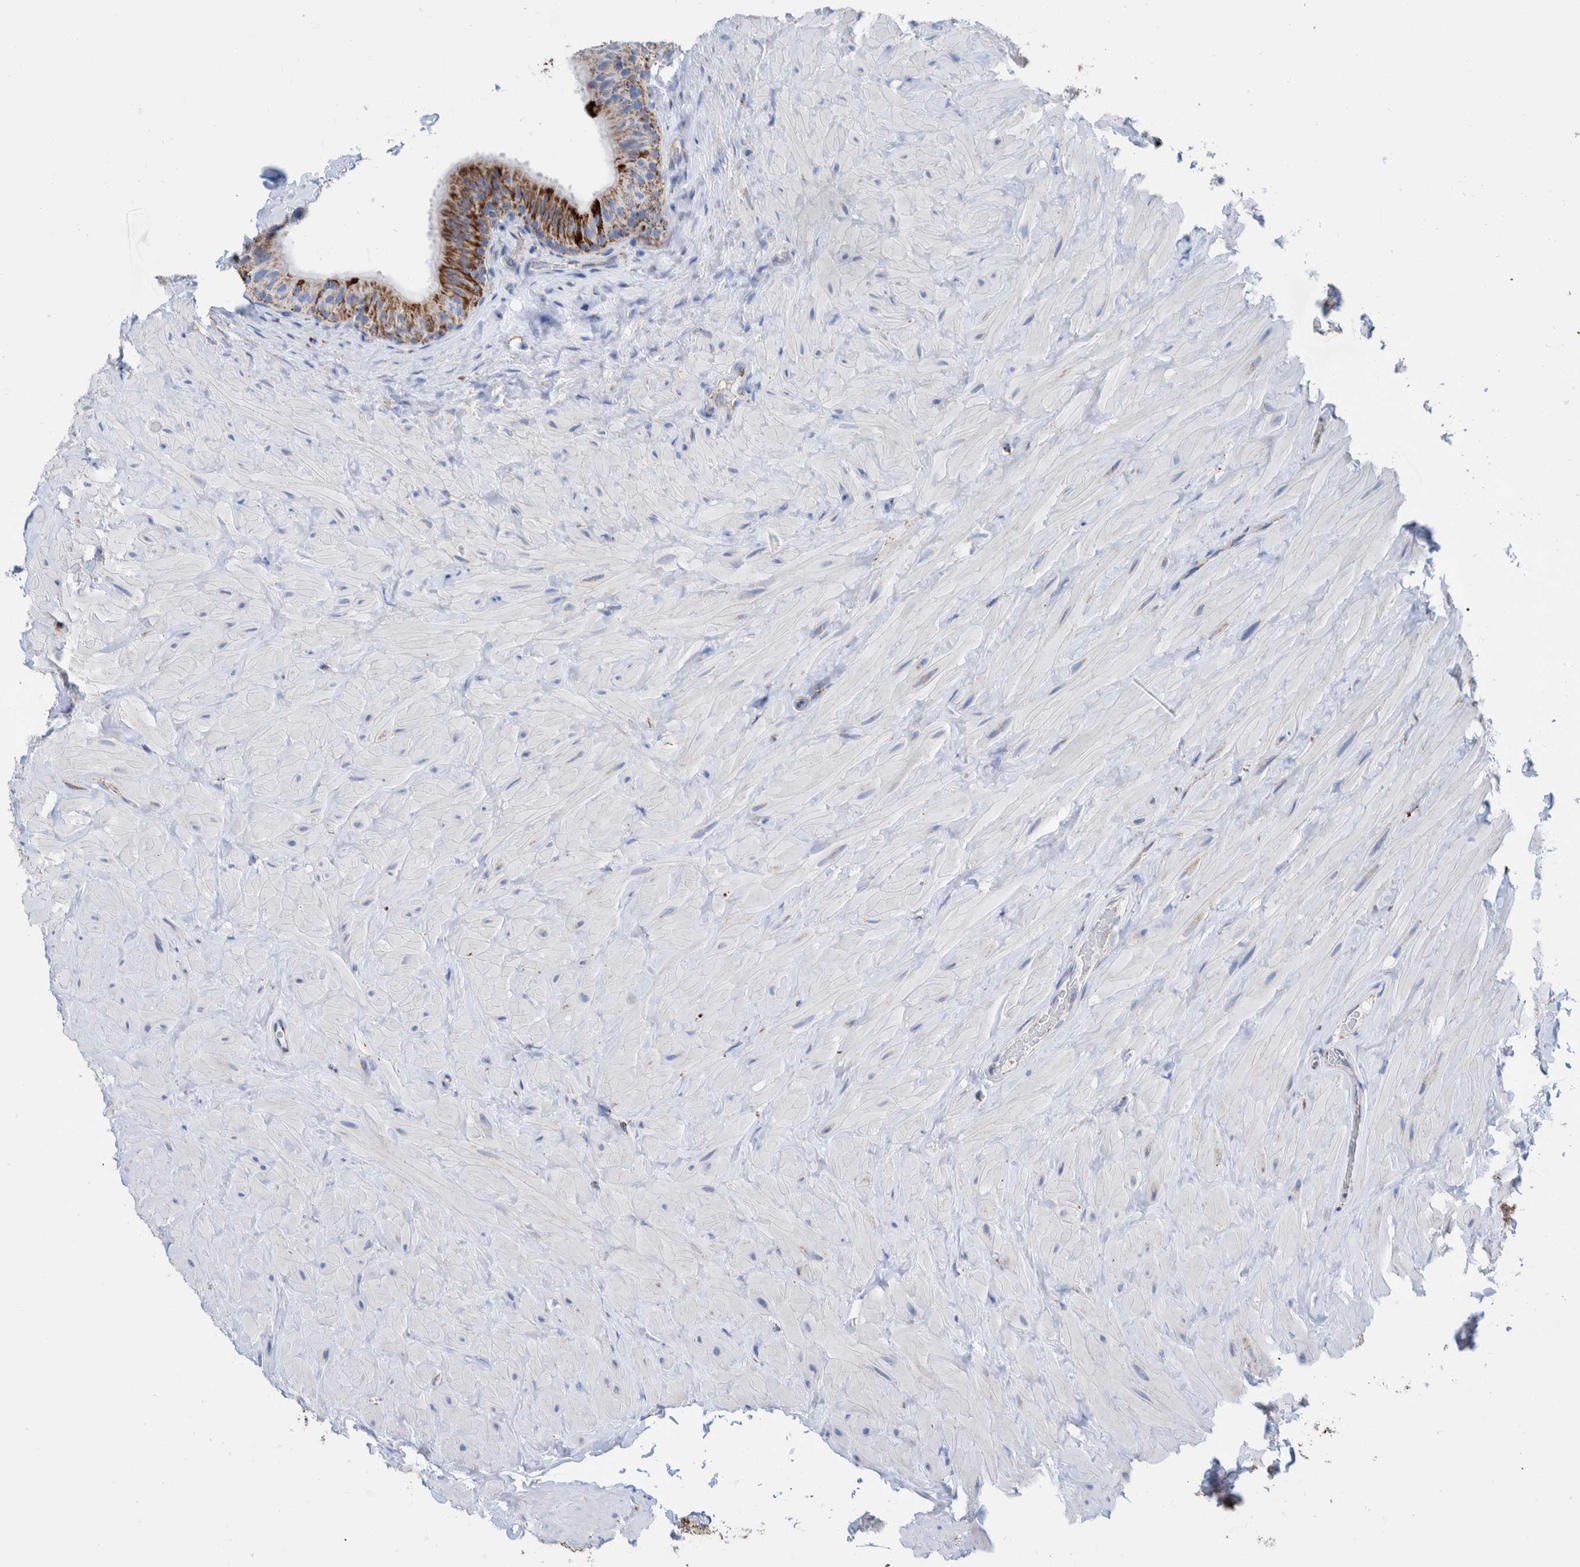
{"staining": {"intensity": "moderate", "quantity": ">75%", "location": "cytoplasmic/membranous"}, "tissue": "epididymis", "cell_type": "Glandular cells", "image_type": "normal", "snomed": [{"axis": "morphology", "description": "Normal tissue, NOS"}, {"axis": "topography", "description": "Vascular tissue"}, {"axis": "topography", "description": "Epididymis"}], "caption": "Immunohistochemical staining of benign epididymis reveals medium levels of moderate cytoplasmic/membranous expression in approximately >75% of glandular cells. (DAB IHC, brown staining for protein, blue staining for nuclei).", "gene": "DECR1", "patient": {"sex": "male", "age": 49}}